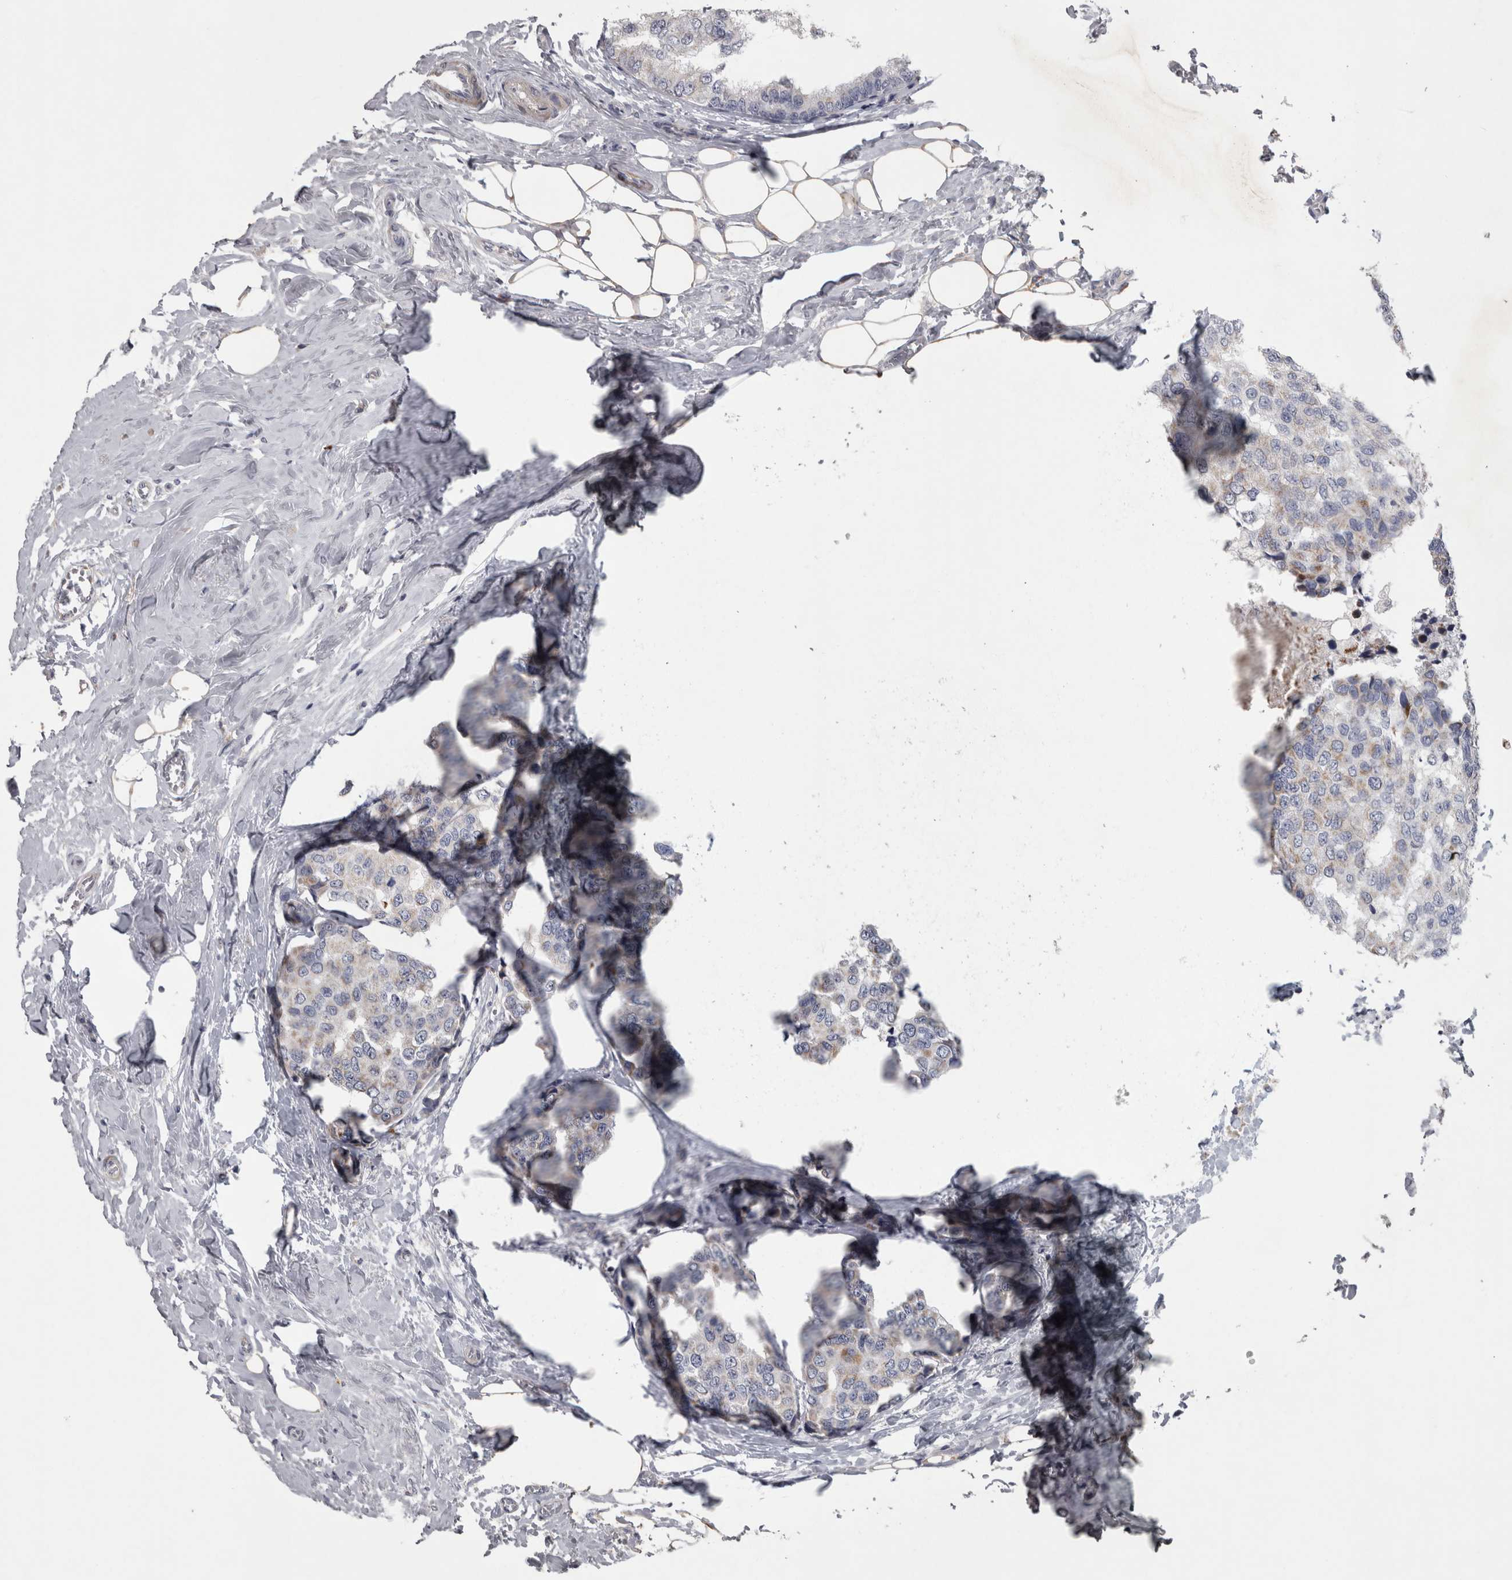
{"staining": {"intensity": "weak", "quantity": ">75%", "location": "cytoplasmic/membranous"}, "tissue": "breast cancer", "cell_type": "Tumor cells", "image_type": "cancer", "snomed": [{"axis": "morphology", "description": "Normal tissue, NOS"}, {"axis": "morphology", "description": "Duct carcinoma"}, {"axis": "topography", "description": "Breast"}], "caption": "IHC histopathology image of breast cancer (intraductal carcinoma) stained for a protein (brown), which demonstrates low levels of weak cytoplasmic/membranous staining in about >75% of tumor cells.", "gene": "DBT", "patient": {"sex": "female", "age": 43}}